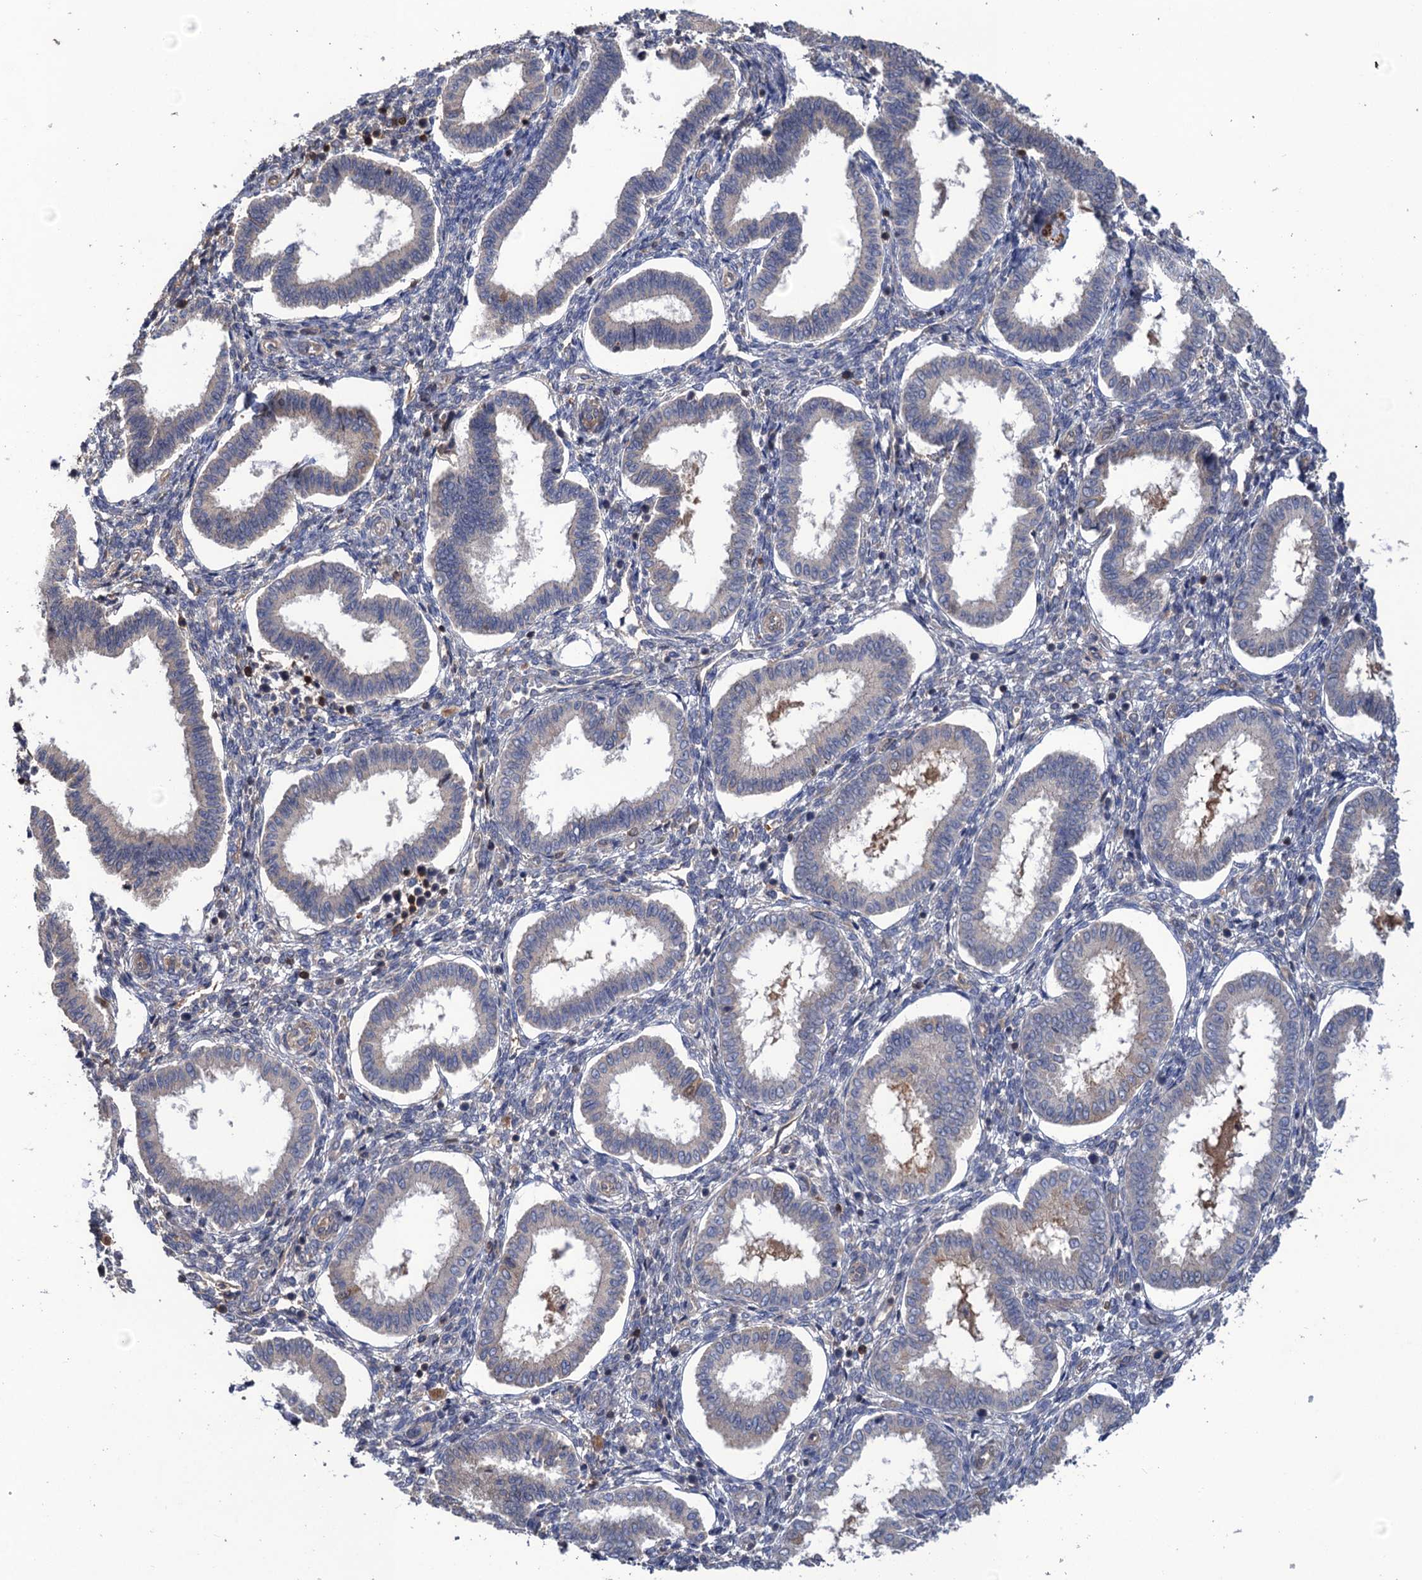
{"staining": {"intensity": "negative", "quantity": "none", "location": "none"}, "tissue": "endometrium", "cell_type": "Cells in endometrial stroma", "image_type": "normal", "snomed": [{"axis": "morphology", "description": "Normal tissue, NOS"}, {"axis": "topography", "description": "Endometrium"}], "caption": "An IHC image of normal endometrium is shown. There is no staining in cells in endometrial stroma of endometrium. Brightfield microscopy of IHC stained with DAB (3,3'-diaminobenzidine) (brown) and hematoxylin (blue), captured at high magnification.", "gene": "DGKA", "patient": {"sex": "female", "age": 24}}